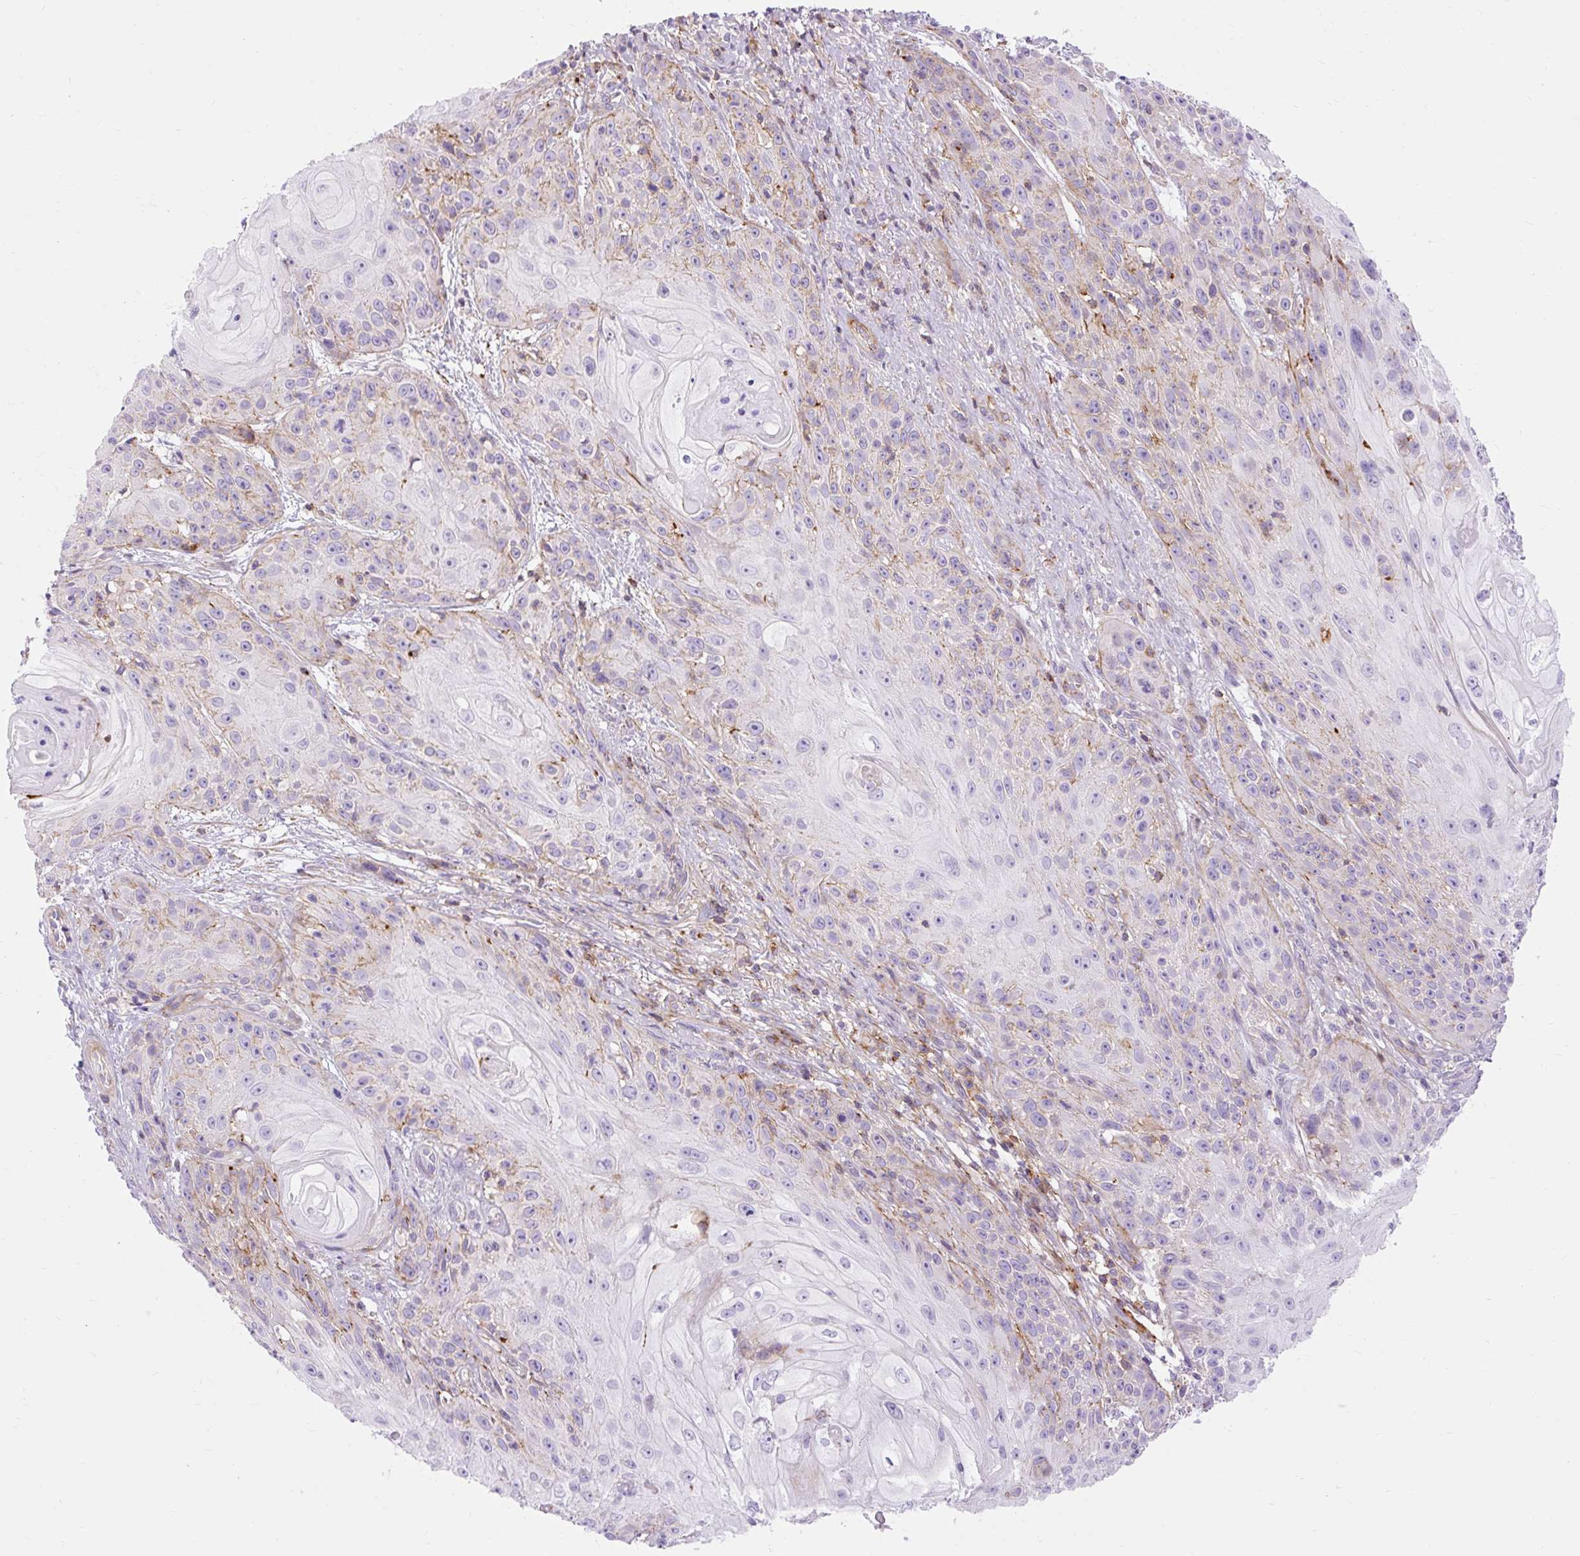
{"staining": {"intensity": "negative", "quantity": "none", "location": "none"}, "tissue": "skin cancer", "cell_type": "Tumor cells", "image_type": "cancer", "snomed": [{"axis": "morphology", "description": "Squamous cell carcinoma, NOS"}, {"axis": "topography", "description": "Skin"}, {"axis": "topography", "description": "Vulva"}], "caption": "There is no significant staining in tumor cells of skin cancer.", "gene": "CORO7-PAM16", "patient": {"sex": "female", "age": 76}}